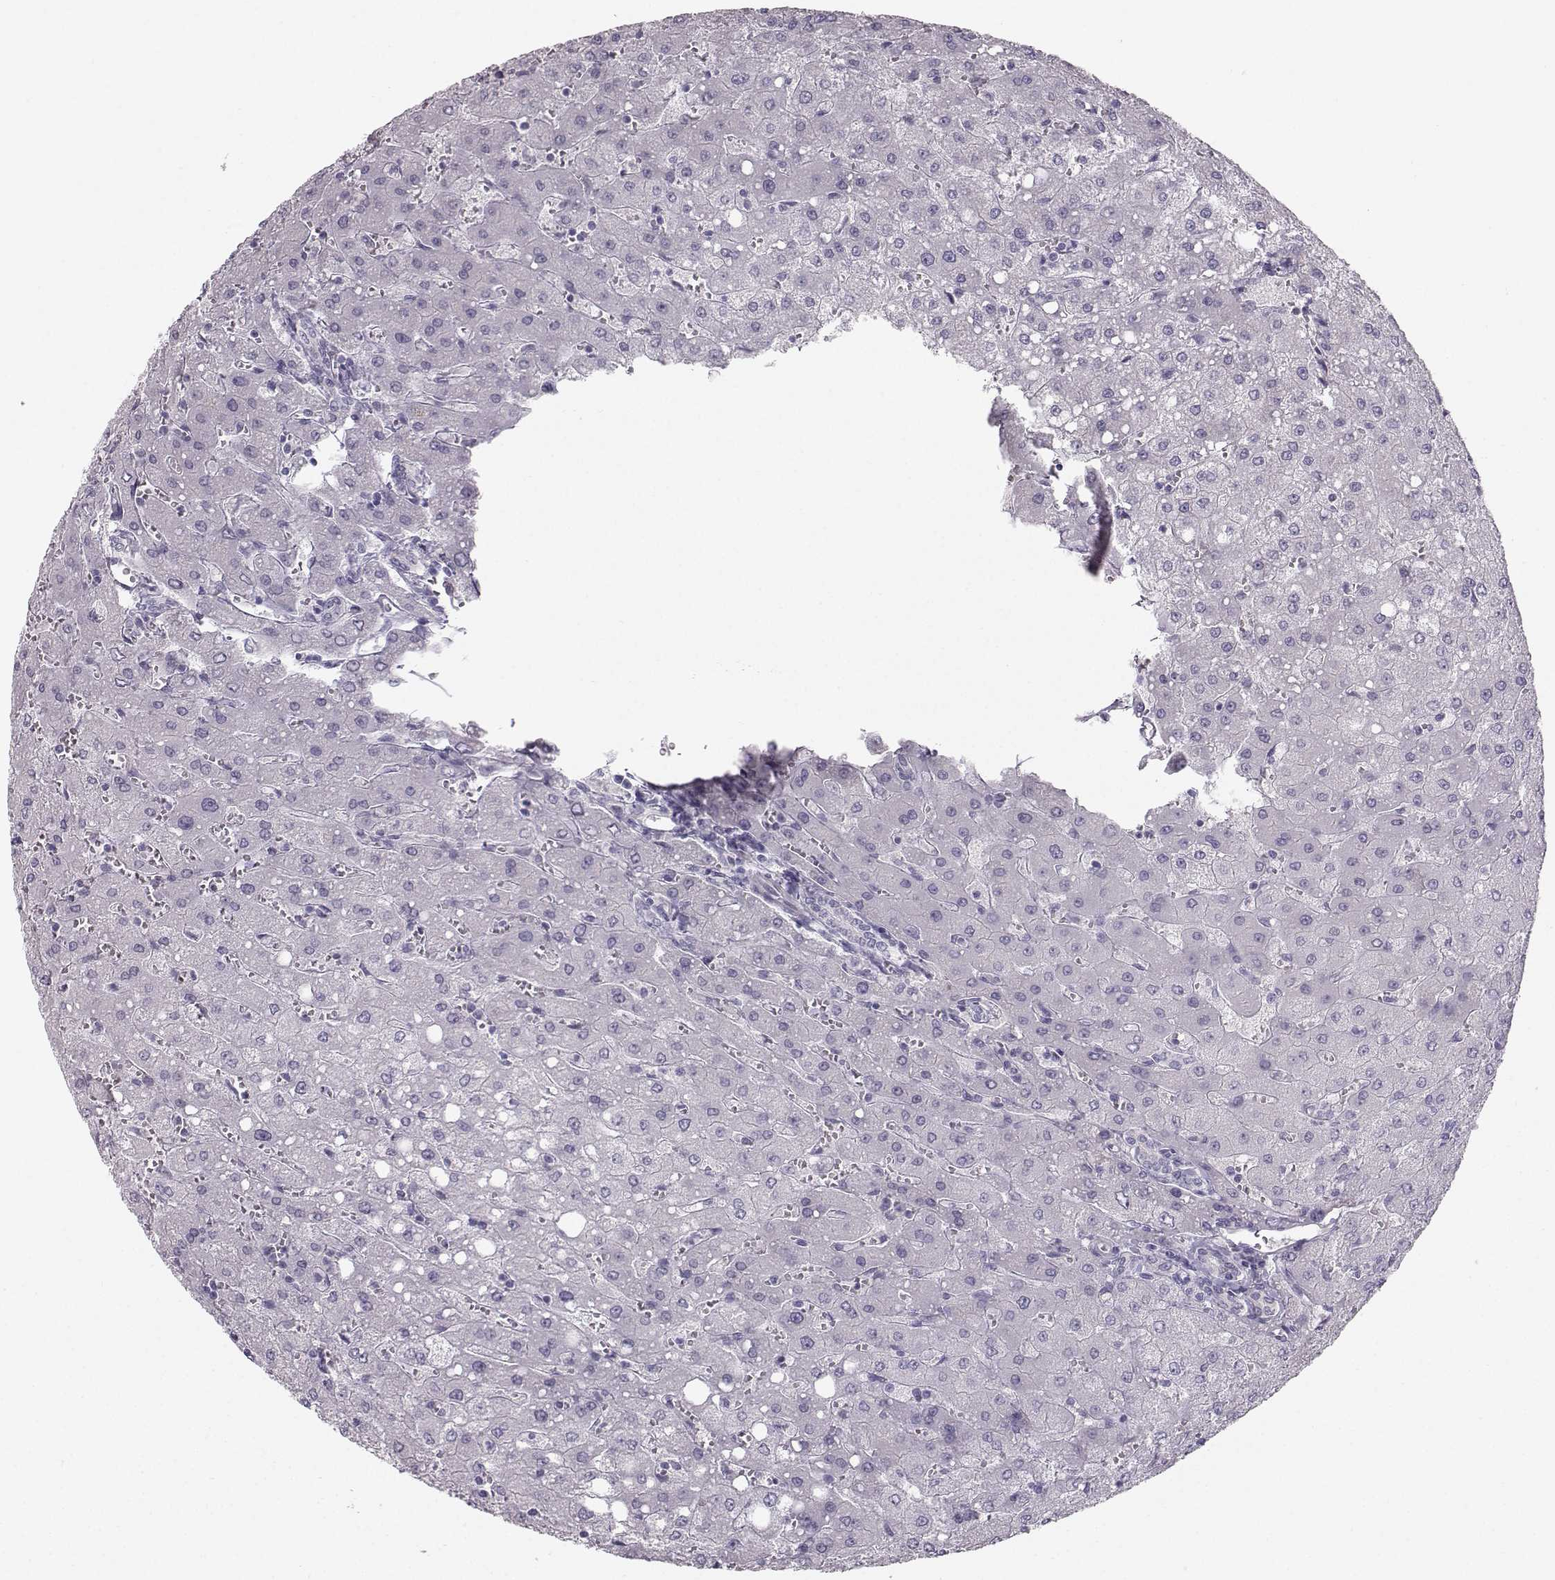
{"staining": {"intensity": "negative", "quantity": "none", "location": "none"}, "tissue": "liver", "cell_type": "Cholangiocytes", "image_type": "normal", "snomed": [{"axis": "morphology", "description": "Normal tissue, NOS"}, {"axis": "topography", "description": "Liver"}], "caption": "Histopathology image shows no significant protein positivity in cholangiocytes of normal liver.", "gene": "CASR", "patient": {"sex": "female", "age": 53}}